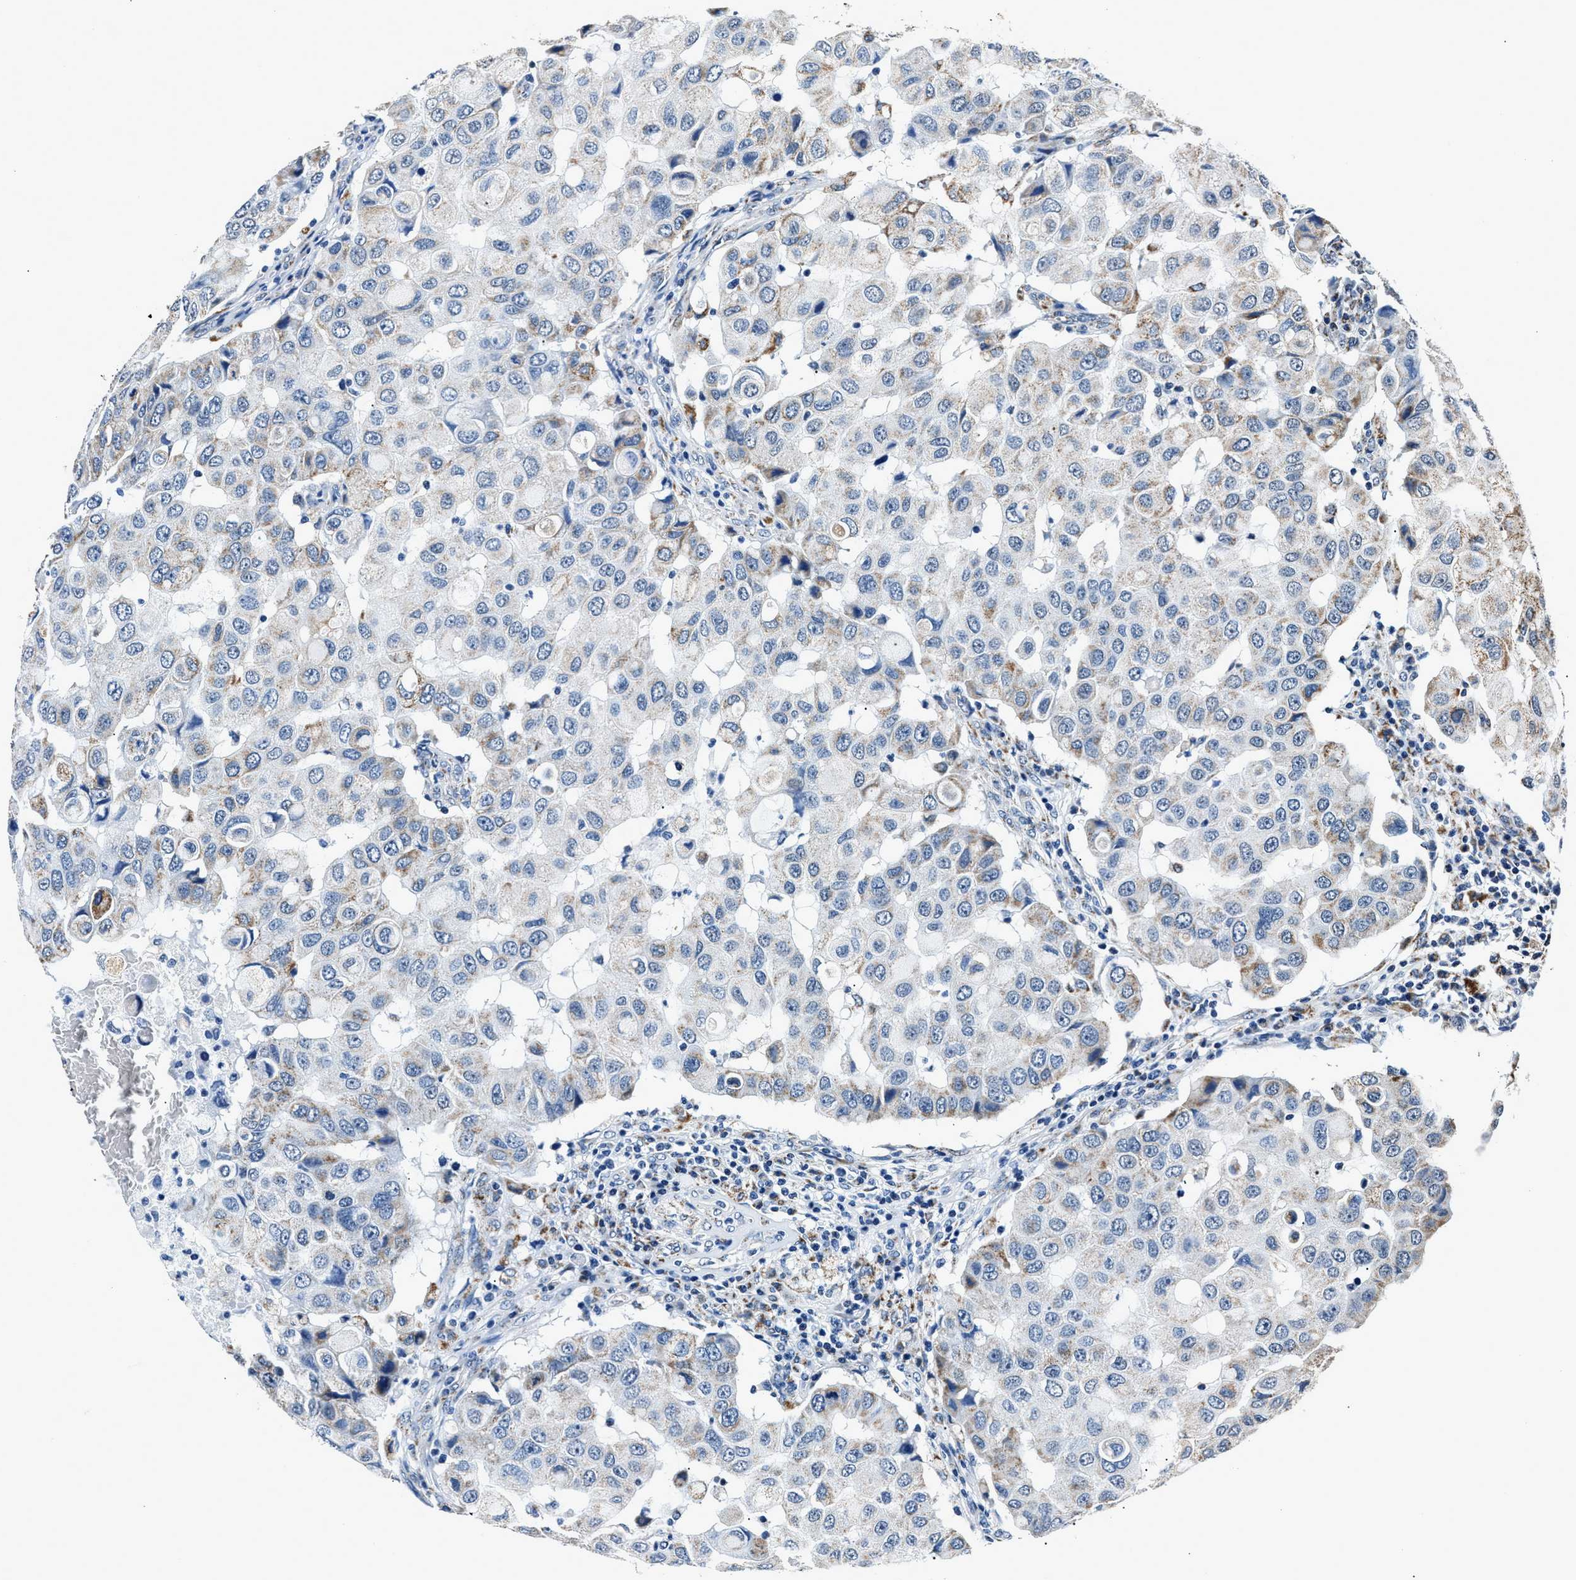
{"staining": {"intensity": "moderate", "quantity": "<25%", "location": "cytoplasmic/membranous"}, "tissue": "breast cancer", "cell_type": "Tumor cells", "image_type": "cancer", "snomed": [{"axis": "morphology", "description": "Duct carcinoma"}, {"axis": "topography", "description": "Breast"}], "caption": "Breast cancer tissue shows moderate cytoplasmic/membranous expression in about <25% of tumor cells, visualized by immunohistochemistry.", "gene": "HIBADH", "patient": {"sex": "female", "age": 27}}